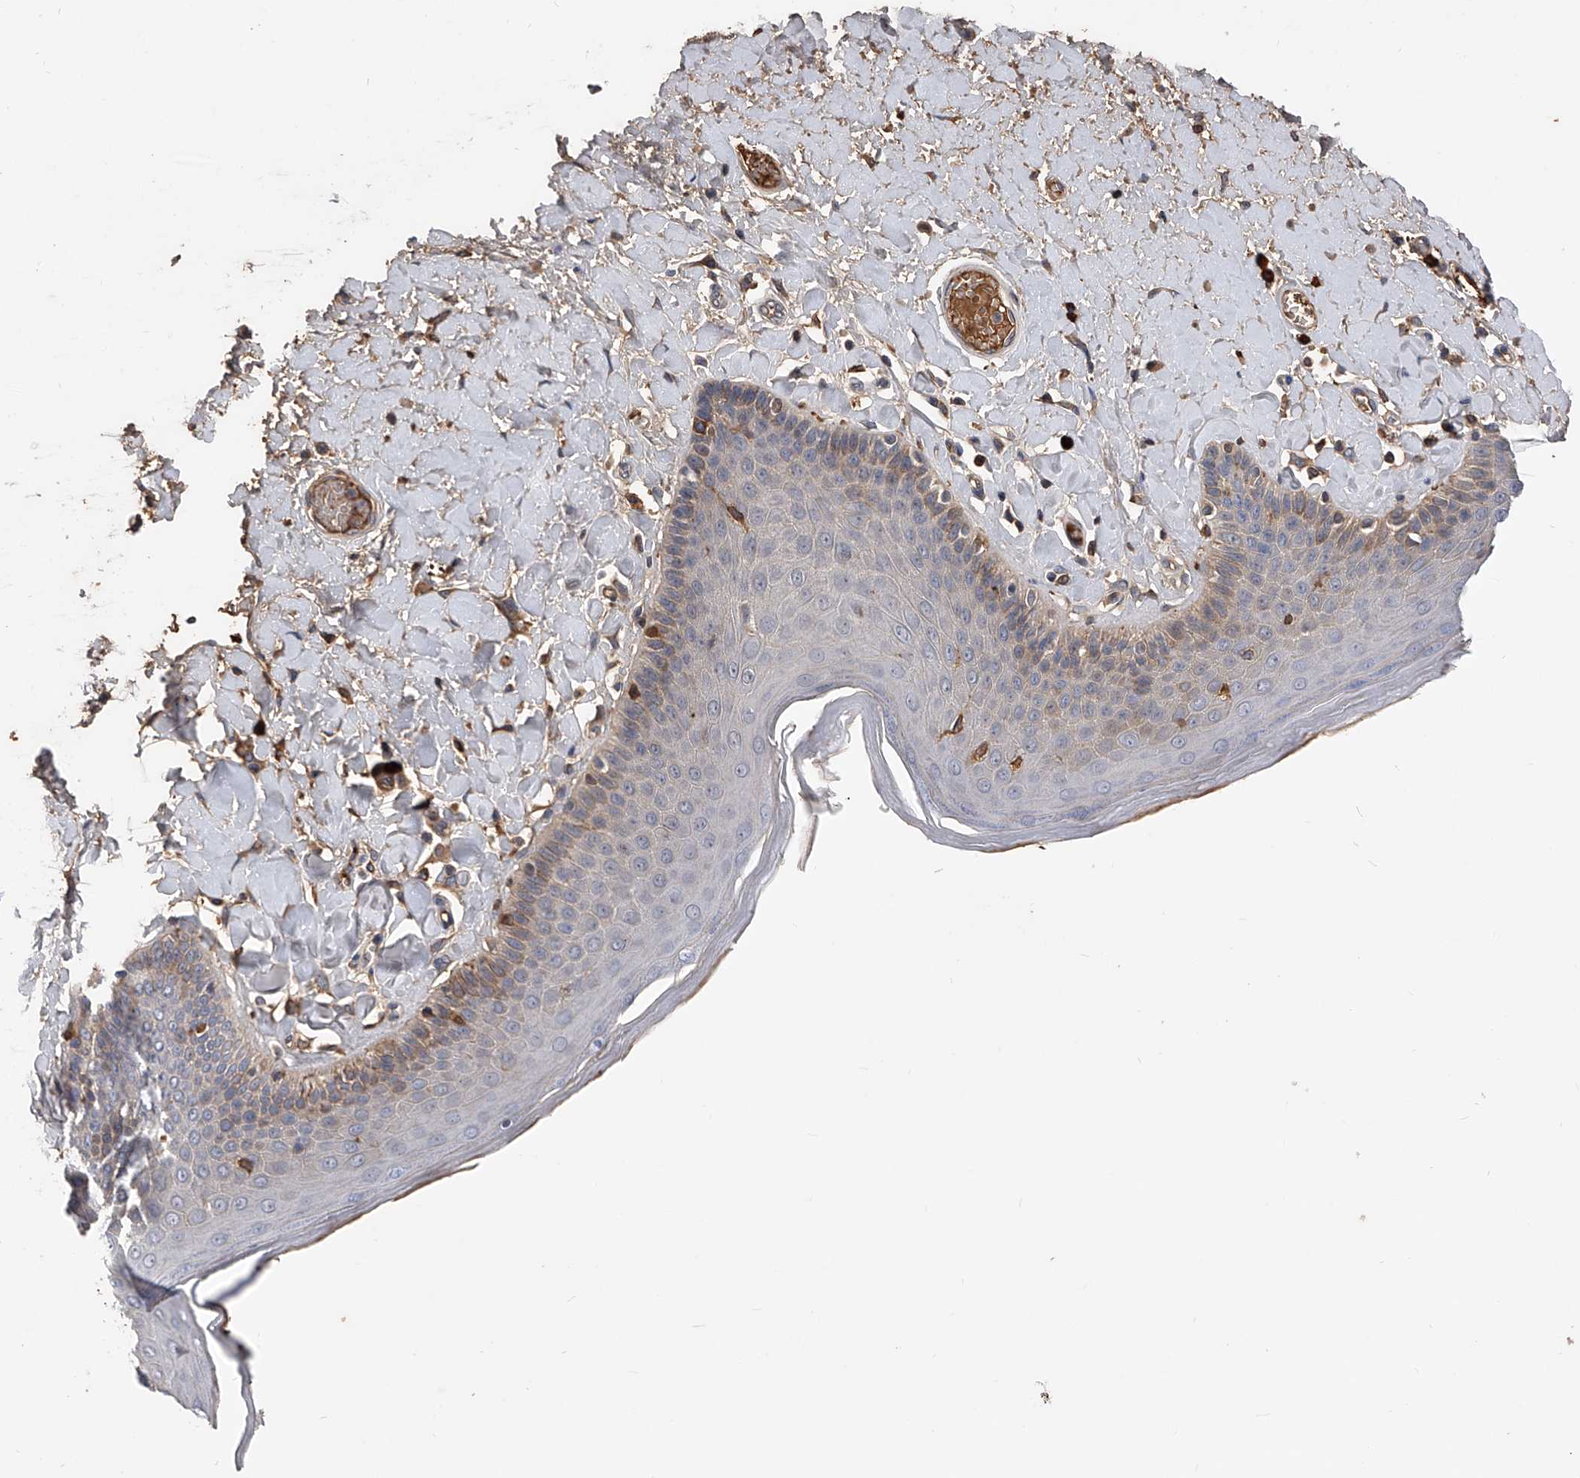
{"staining": {"intensity": "moderate", "quantity": "25%-75%", "location": "cytoplasmic/membranous"}, "tissue": "skin", "cell_type": "Epidermal cells", "image_type": "normal", "snomed": [{"axis": "morphology", "description": "Normal tissue, NOS"}, {"axis": "topography", "description": "Anal"}], "caption": "Epidermal cells demonstrate medium levels of moderate cytoplasmic/membranous positivity in approximately 25%-75% of cells in normal human skin. (IHC, brightfield microscopy, high magnification).", "gene": "ZNF25", "patient": {"sex": "male", "age": 69}}